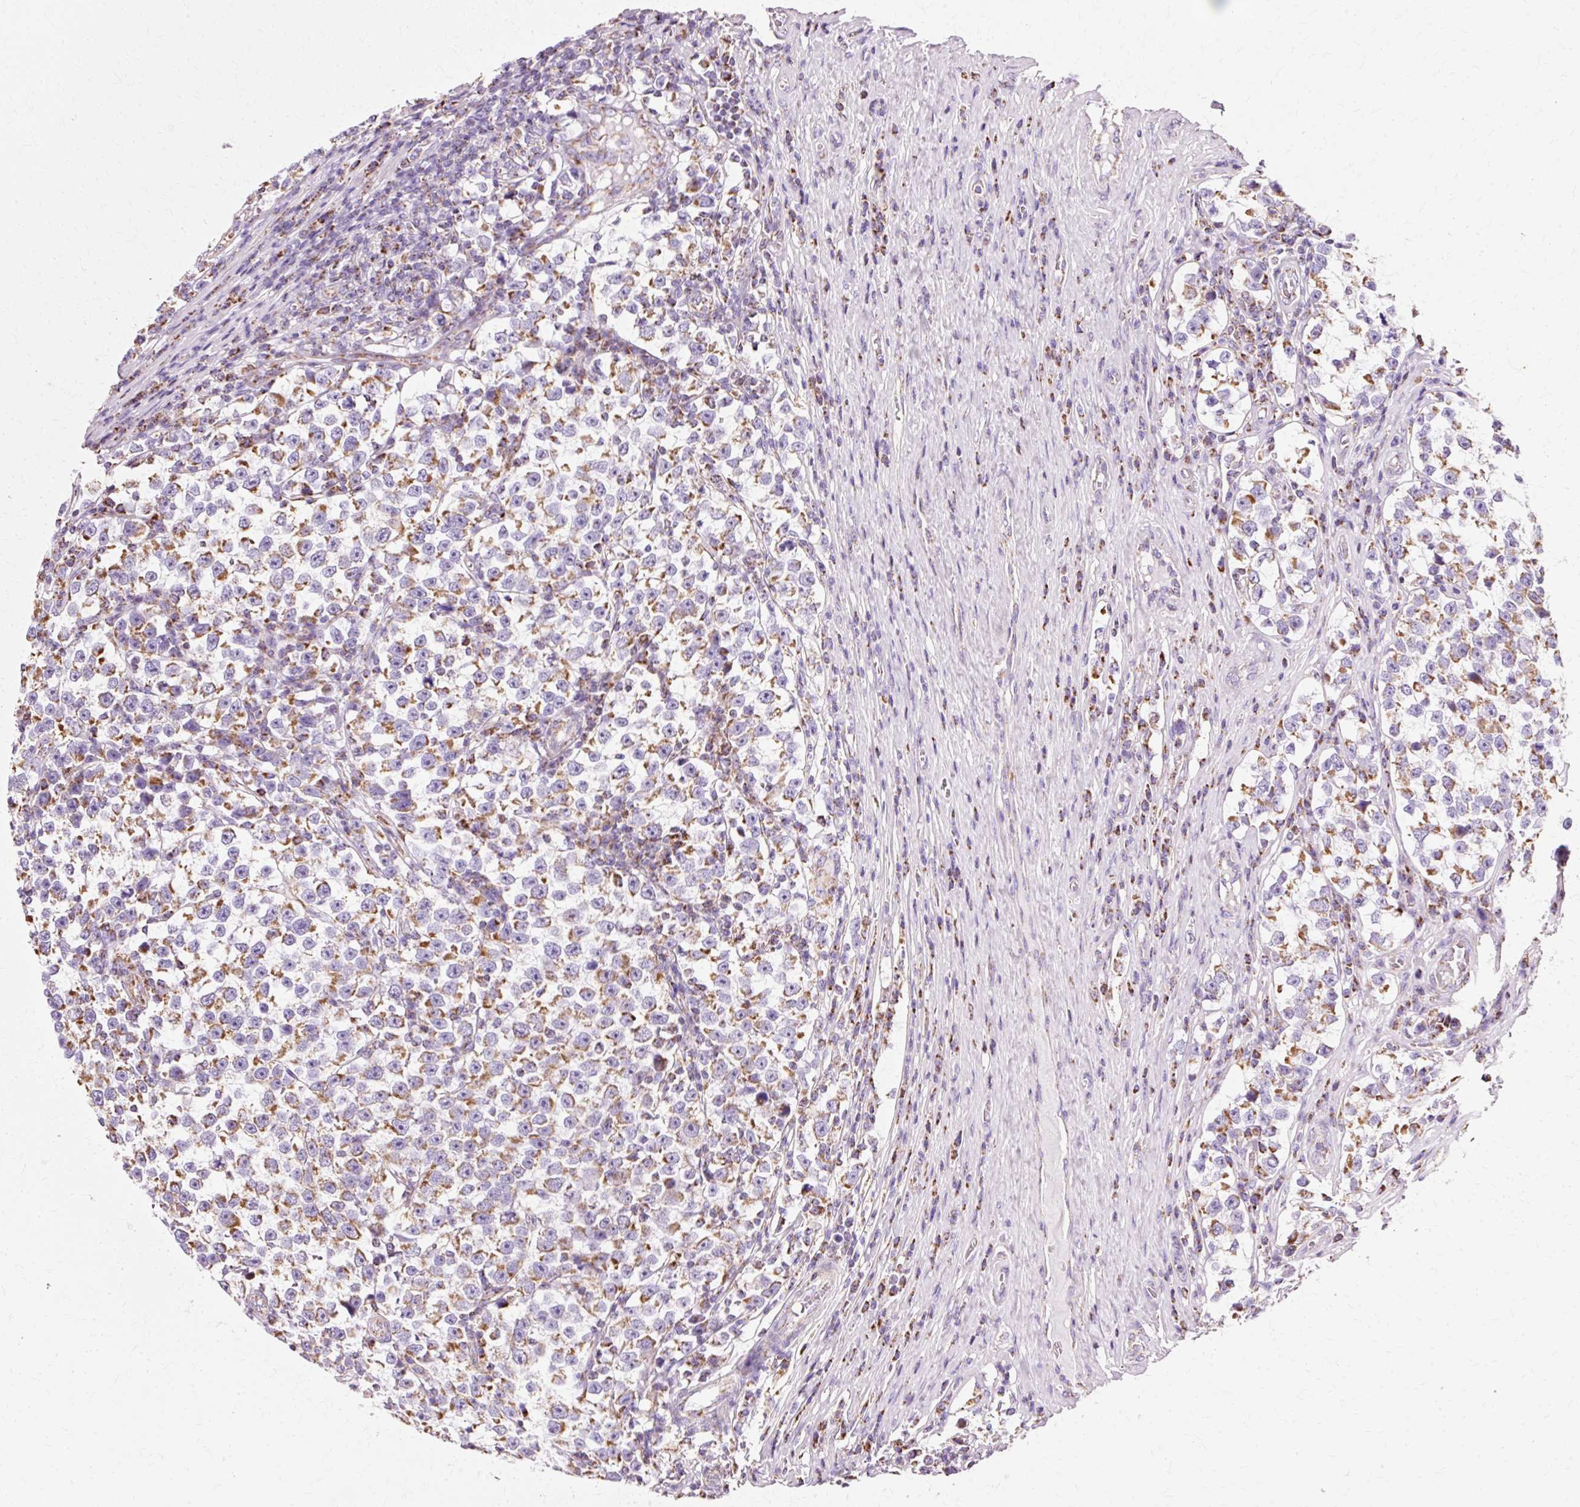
{"staining": {"intensity": "moderate", "quantity": "25%-75%", "location": "cytoplasmic/membranous"}, "tissue": "testis cancer", "cell_type": "Tumor cells", "image_type": "cancer", "snomed": [{"axis": "morphology", "description": "Normal tissue, NOS"}, {"axis": "morphology", "description": "Seminoma, NOS"}, {"axis": "topography", "description": "Testis"}], "caption": "Protein staining displays moderate cytoplasmic/membranous positivity in about 25%-75% of tumor cells in testis cancer.", "gene": "ATP5PO", "patient": {"sex": "male", "age": 43}}